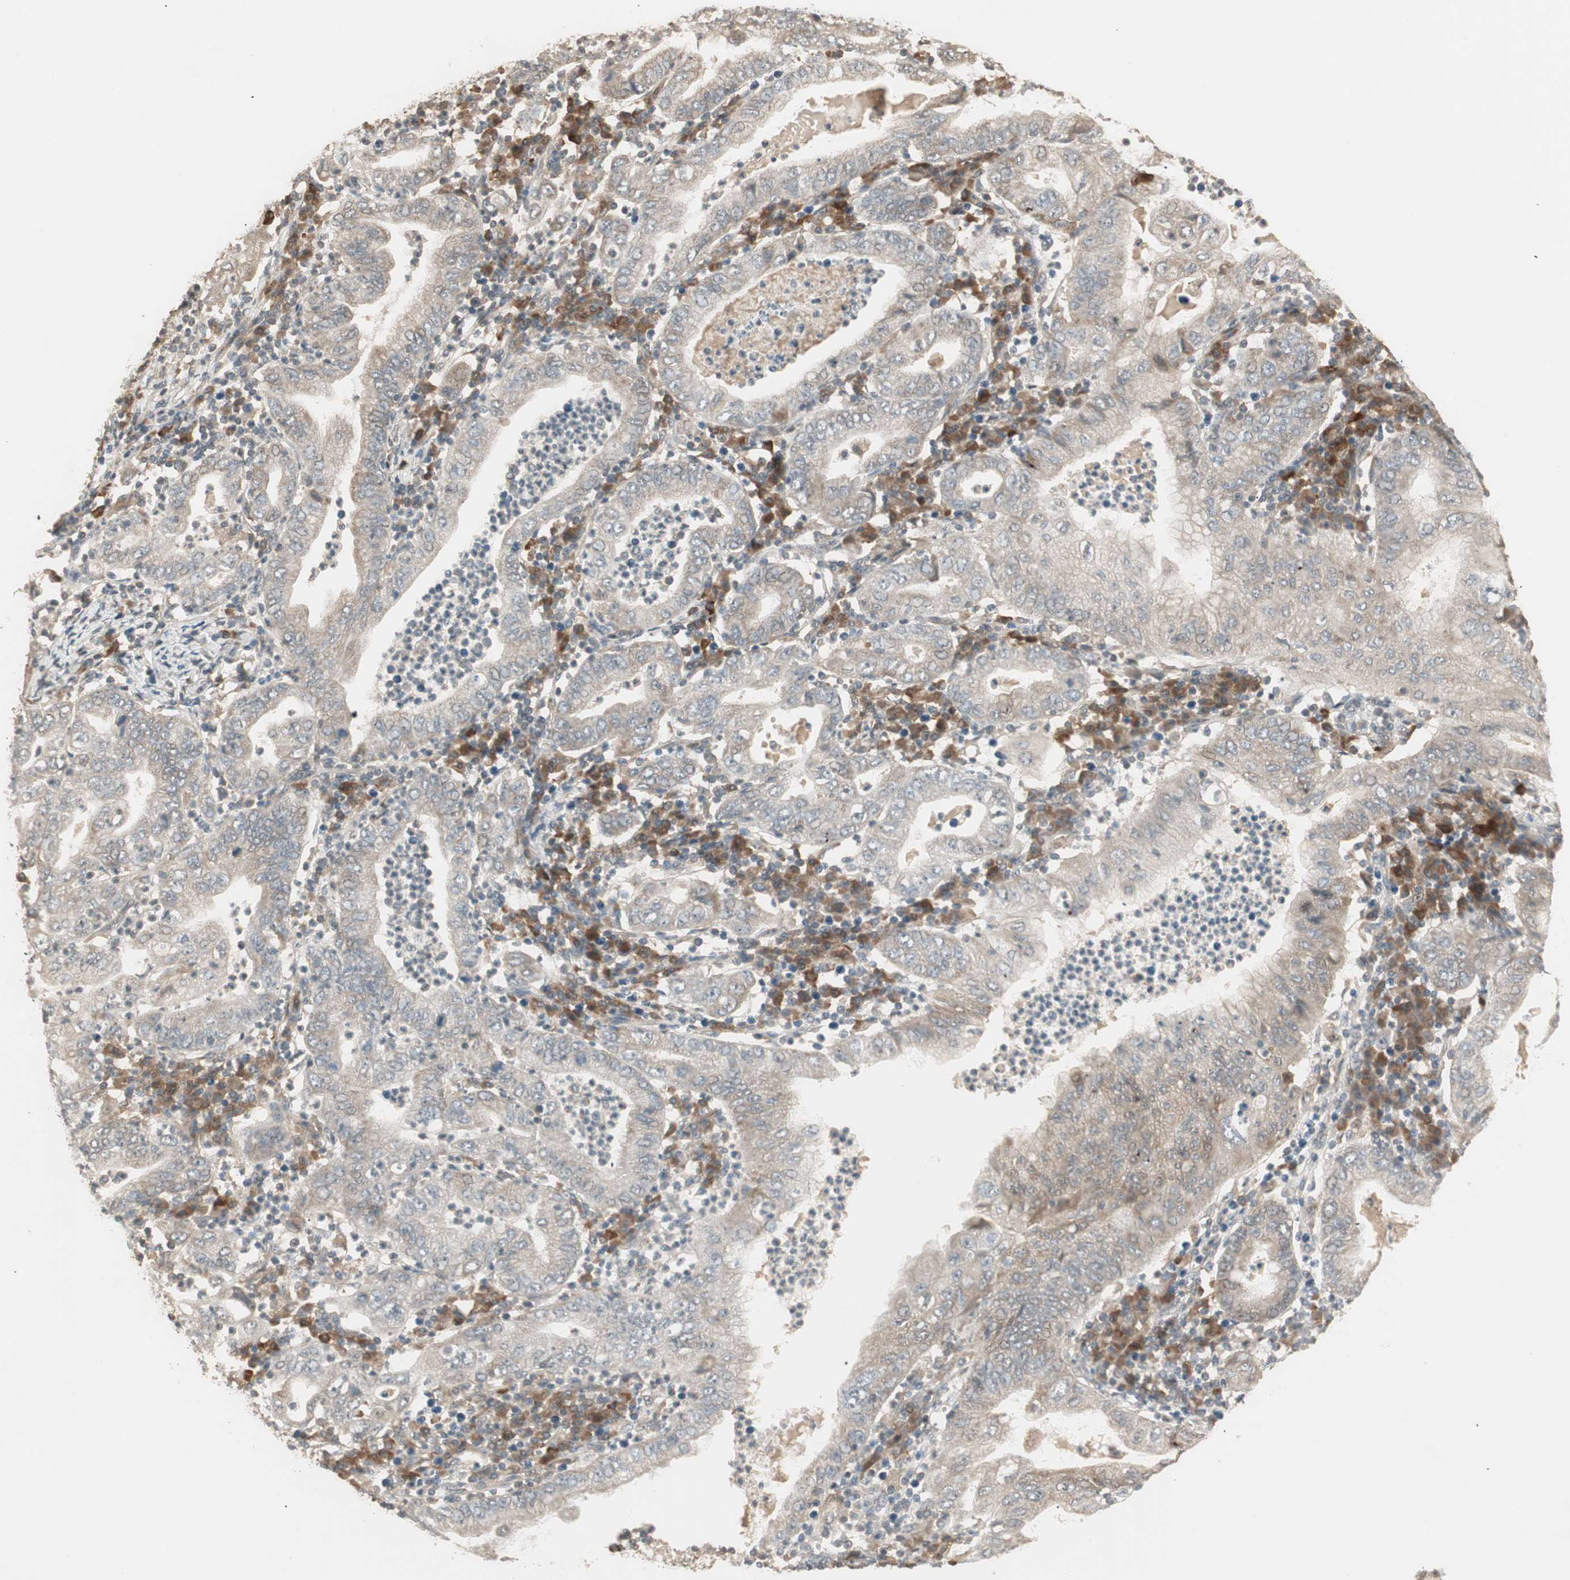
{"staining": {"intensity": "weak", "quantity": "25%-75%", "location": "cytoplasmic/membranous"}, "tissue": "stomach cancer", "cell_type": "Tumor cells", "image_type": "cancer", "snomed": [{"axis": "morphology", "description": "Normal tissue, NOS"}, {"axis": "morphology", "description": "Adenocarcinoma, NOS"}, {"axis": "topography", "description": "Esophagus"}, {"axis": "topography", "description": "Stomach, upper"}, {"axis": "topography", "description": "Peripheral nerve tissue"}], "caption": "The histopathology image shows staining of adenocarcinoma (stomach), revealing weak cytoplasmic/membranous protein expression (brown color) within tumor cells. The protein of interest is shown in brown color, while the nuclei are stained blue.", "gene": "ZSCAN31", "patient": {"sex": "male", "age": 62}}